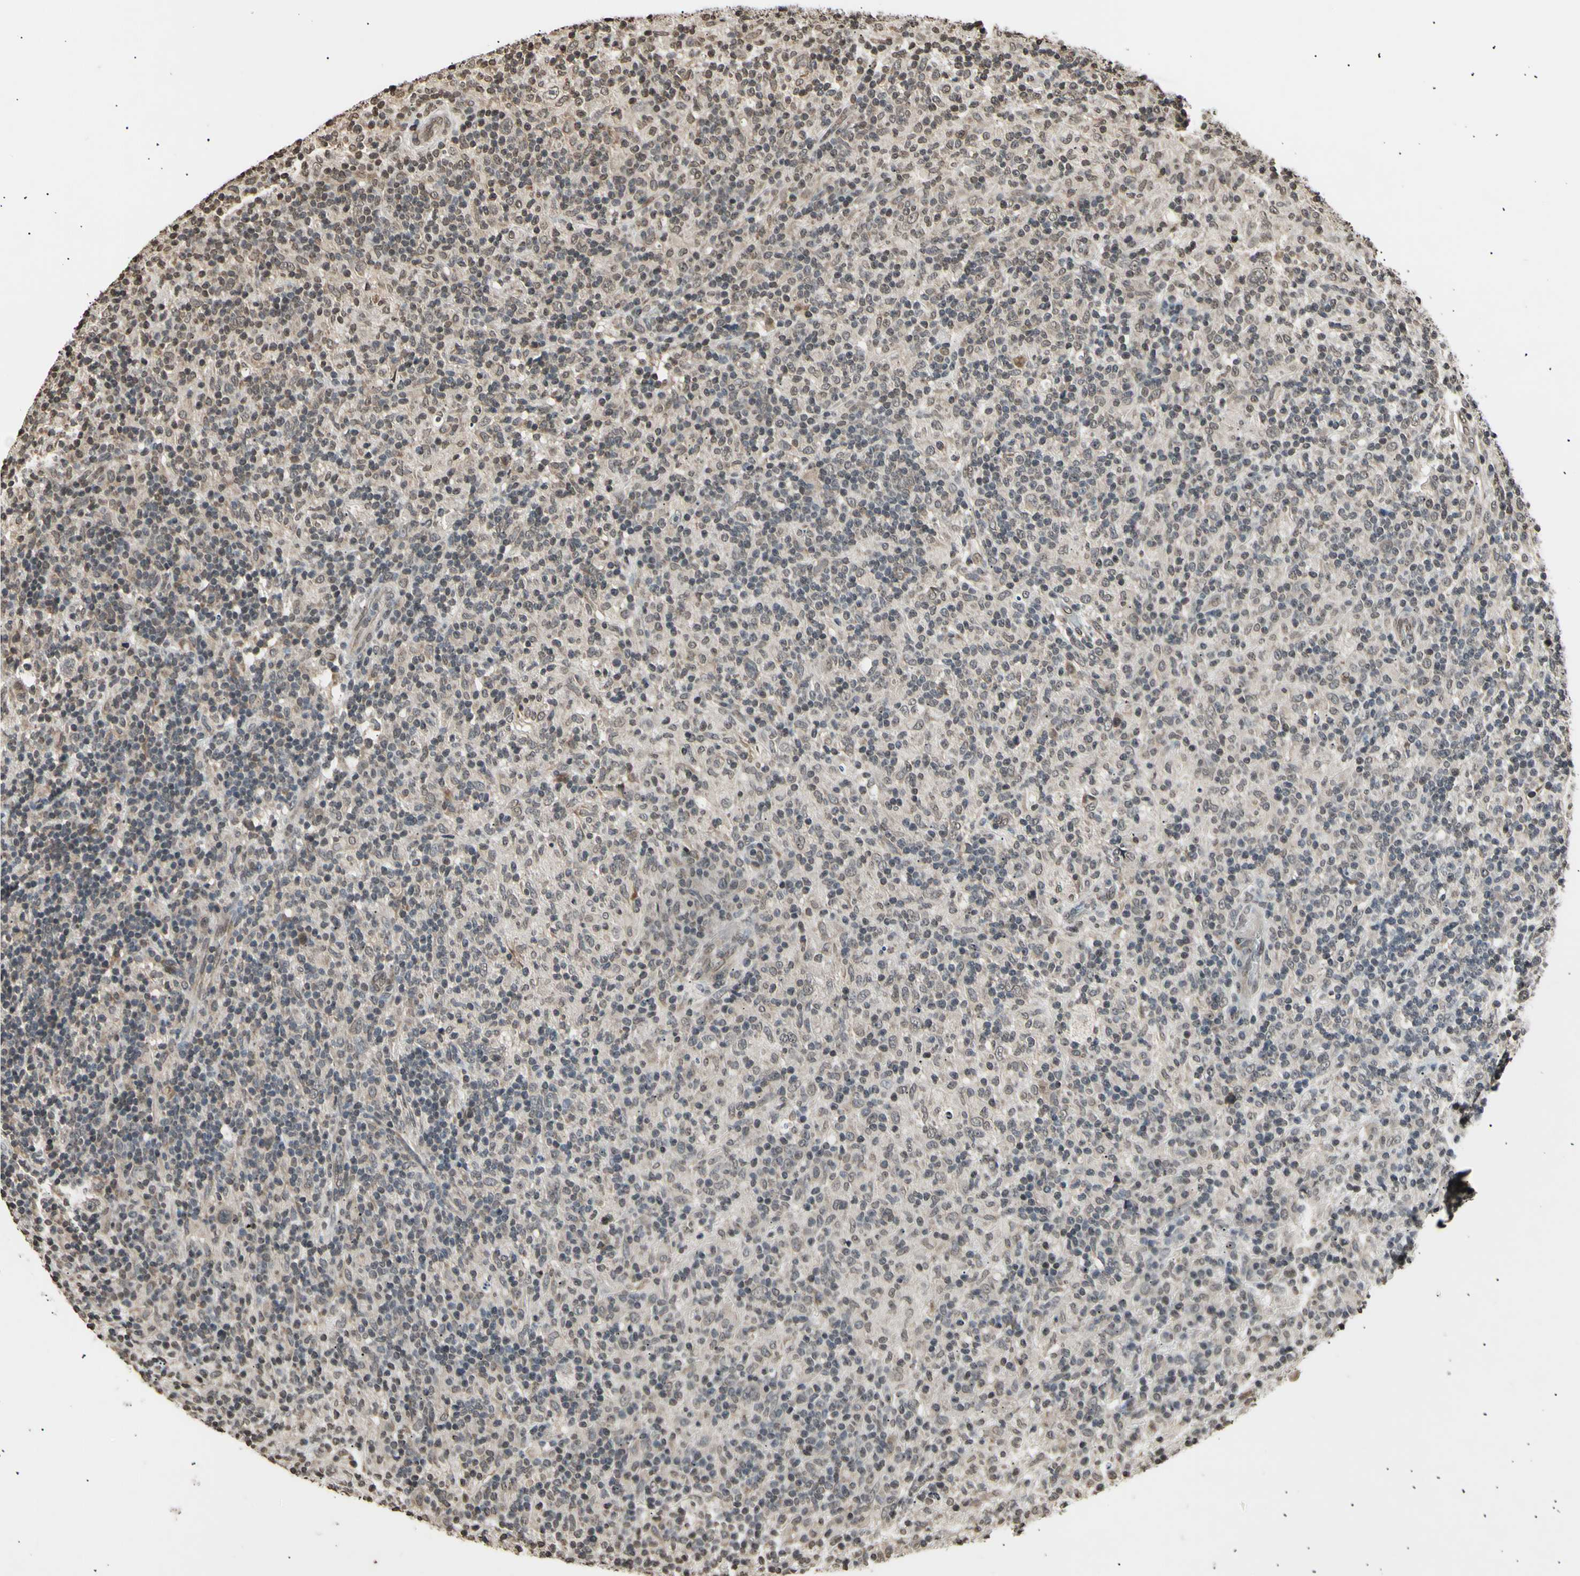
{"staining": {"intensity": "negative", "quantity": "none", "location": "none"}, "tissue": "lymphoma", "cell_type": "Tumor cells", "image_type": "cancer", "snomed": [{"axis": "morphology", "description": "Hodgkin's disease, NOS"}, {"axis": "topography", "description": "Lymph node"}], "caption": "This is an IHC micrograph of human lymphoma. There is no positivity in tumor cells.", "gene": "ANAPC7", "patient": {"sex": "male", "age": 70}}